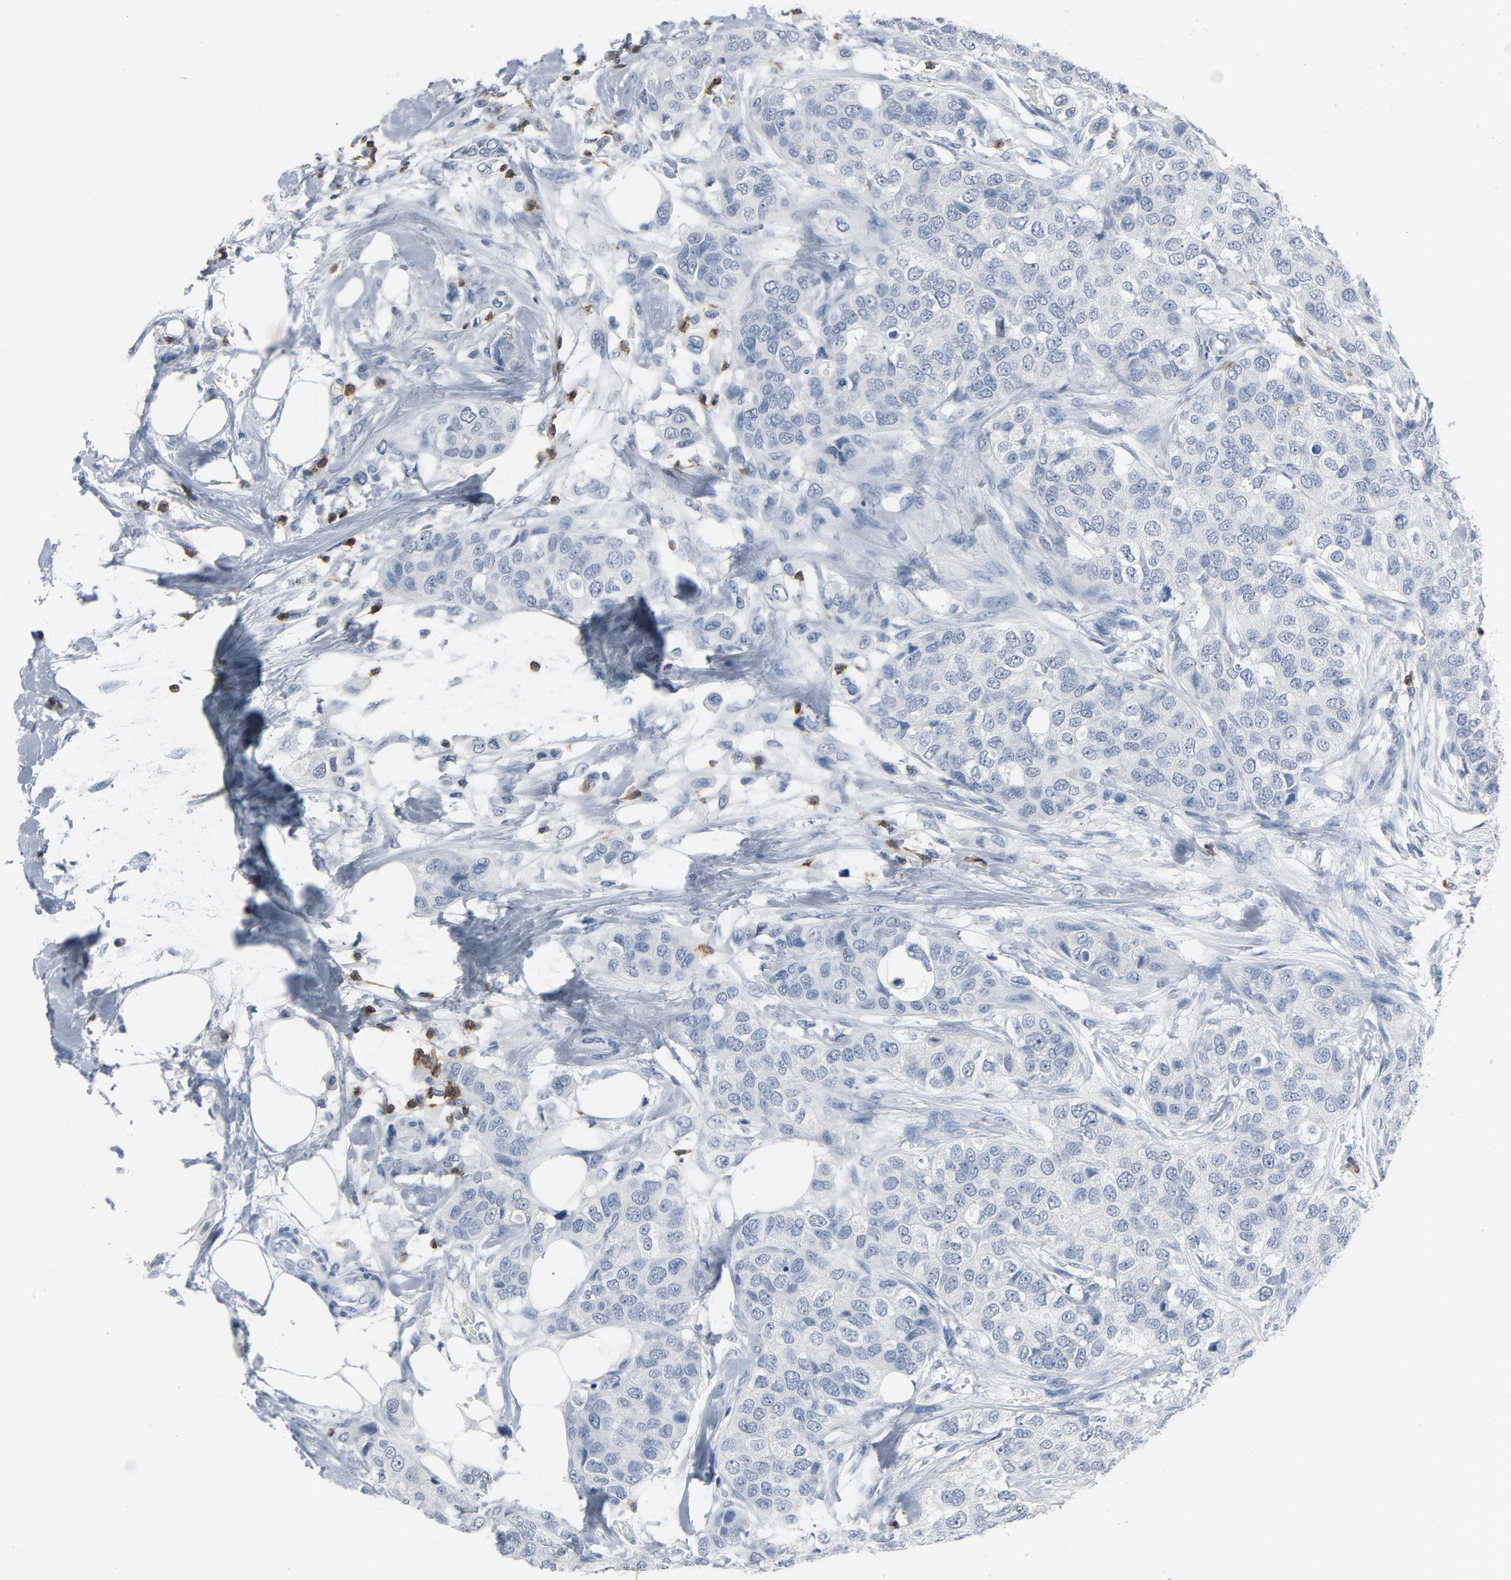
{"staining": {"intensity": "negative", "quantity": "none", "location": "none"}, "tissue": "breast cancer", "cell_type": "Tumor cells", "image_type": "cancer", "snomed": [{"axis": "morphology", "description": "Normal tissue, NOS"}, {"axis": "morphology", "description": "Duct carcinoma"}, {"axis": "topography", "description": "Breast"}], "caption": "This histopathology image is of breast cancer stained with immunohistochemistry to label a protein in brown with the nuclei are counter-stained blue. There is no staining in tumor cells. Brightfield microscopy of IHC stained with DAB (3,3'-diaminobenzidine) (brown) and hematoxylin (blue), captured at high magnification.", "gene": "LCK", "patient": {"sex": "female", "age": 49}}